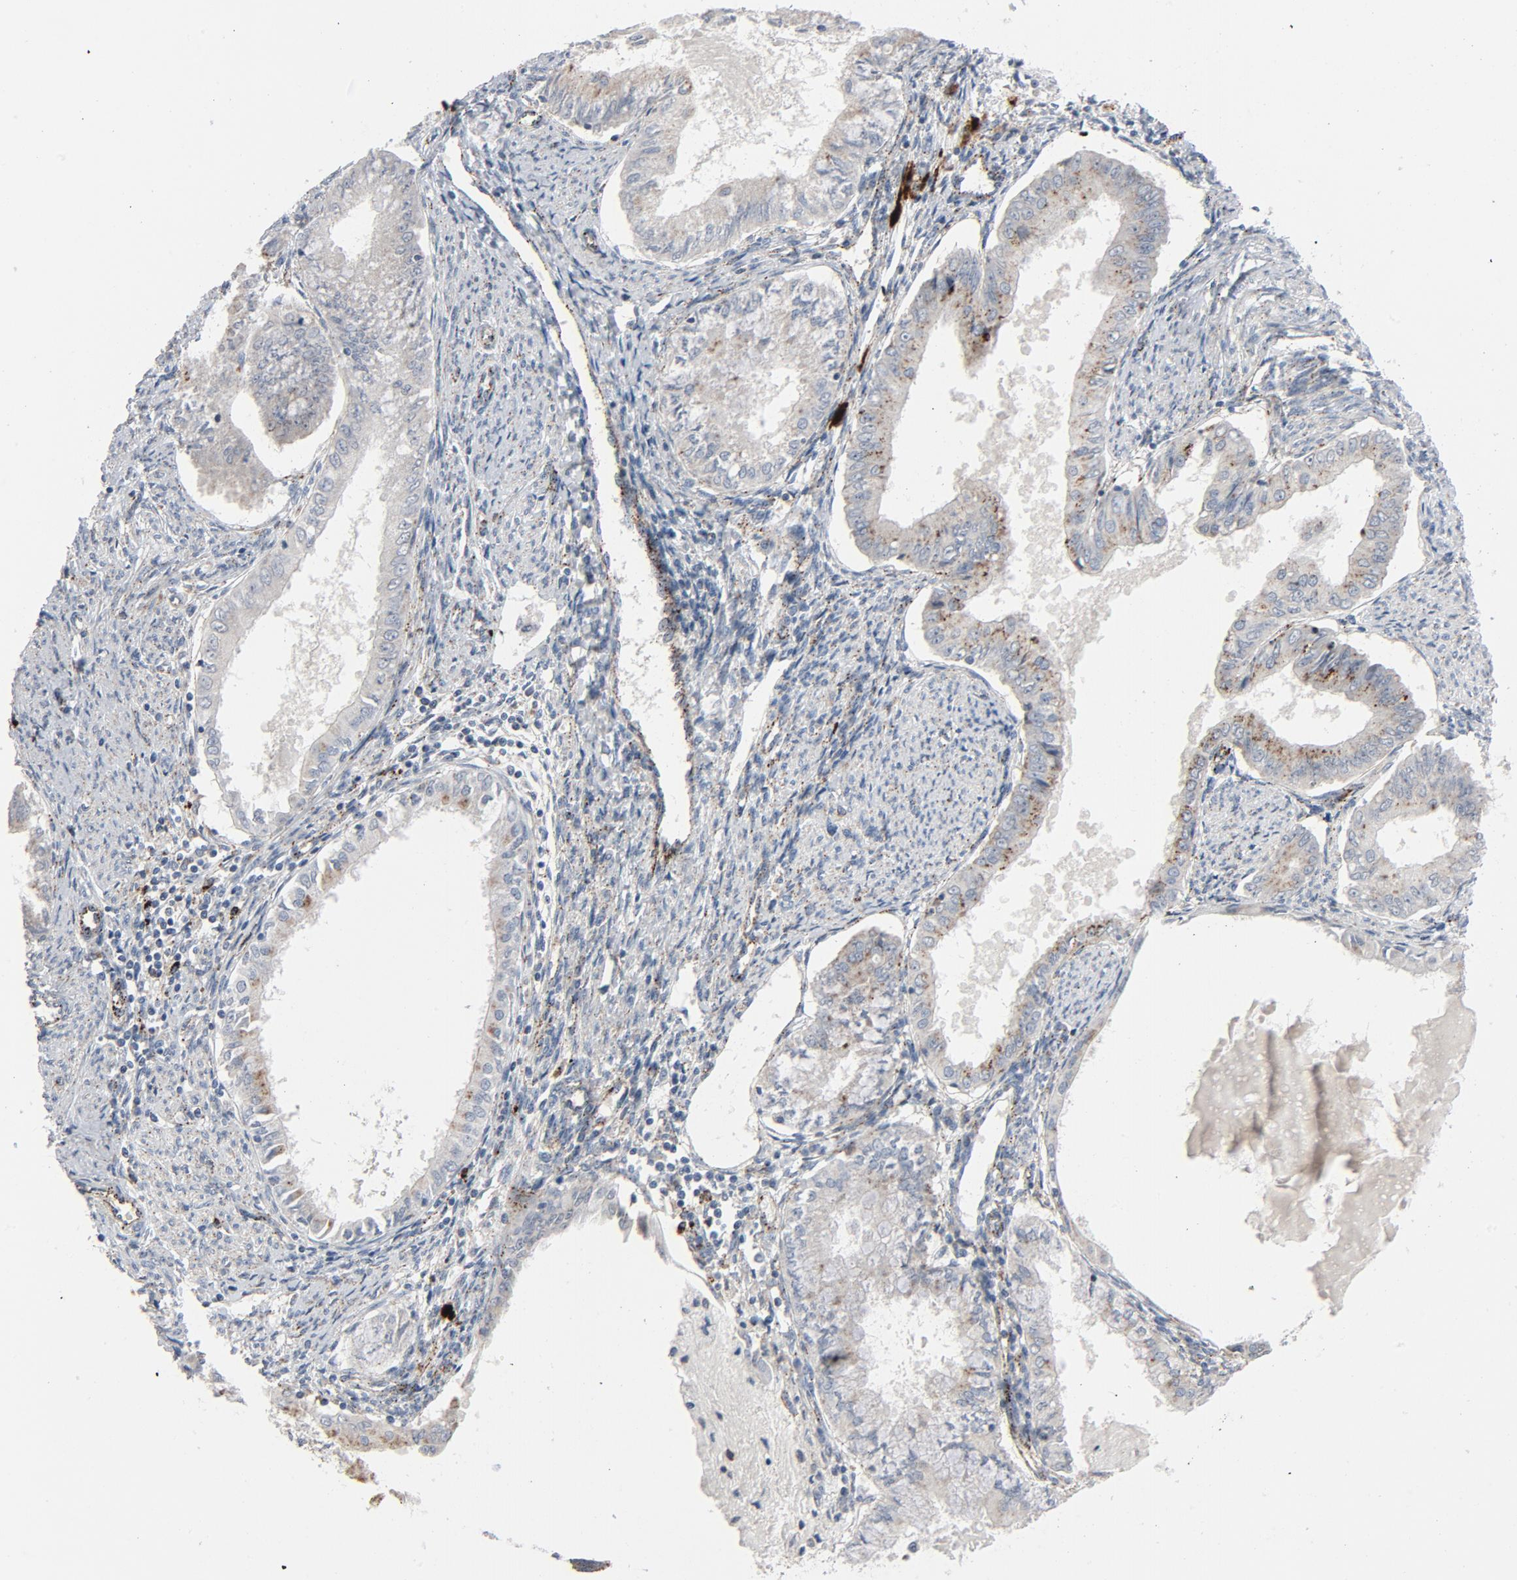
{"staining": {"intensity": "moderate", "quantity": "<25%", "location": "cytoplasmic/membranous"}, "tissue": "endometrial cancer", "cell_type": "Tumor cells", "image_type": "cancer", "snomed": [{"axis": "morphology", "description": "Adenocarcinoma, NOS"}, {"axis": "topography", "description": "Endometrium"}], "caption": "Endometrial adenocarcinoma stained with DAB (3,3'-diaminobenzidine) immunohistochemistry (IHC) exhibits low levels of moderate cytoplasmic/membranous staining in about <25% of tumor cells.", "gene": "AKT2", "patient": {"sex": "female", "age": 59}}